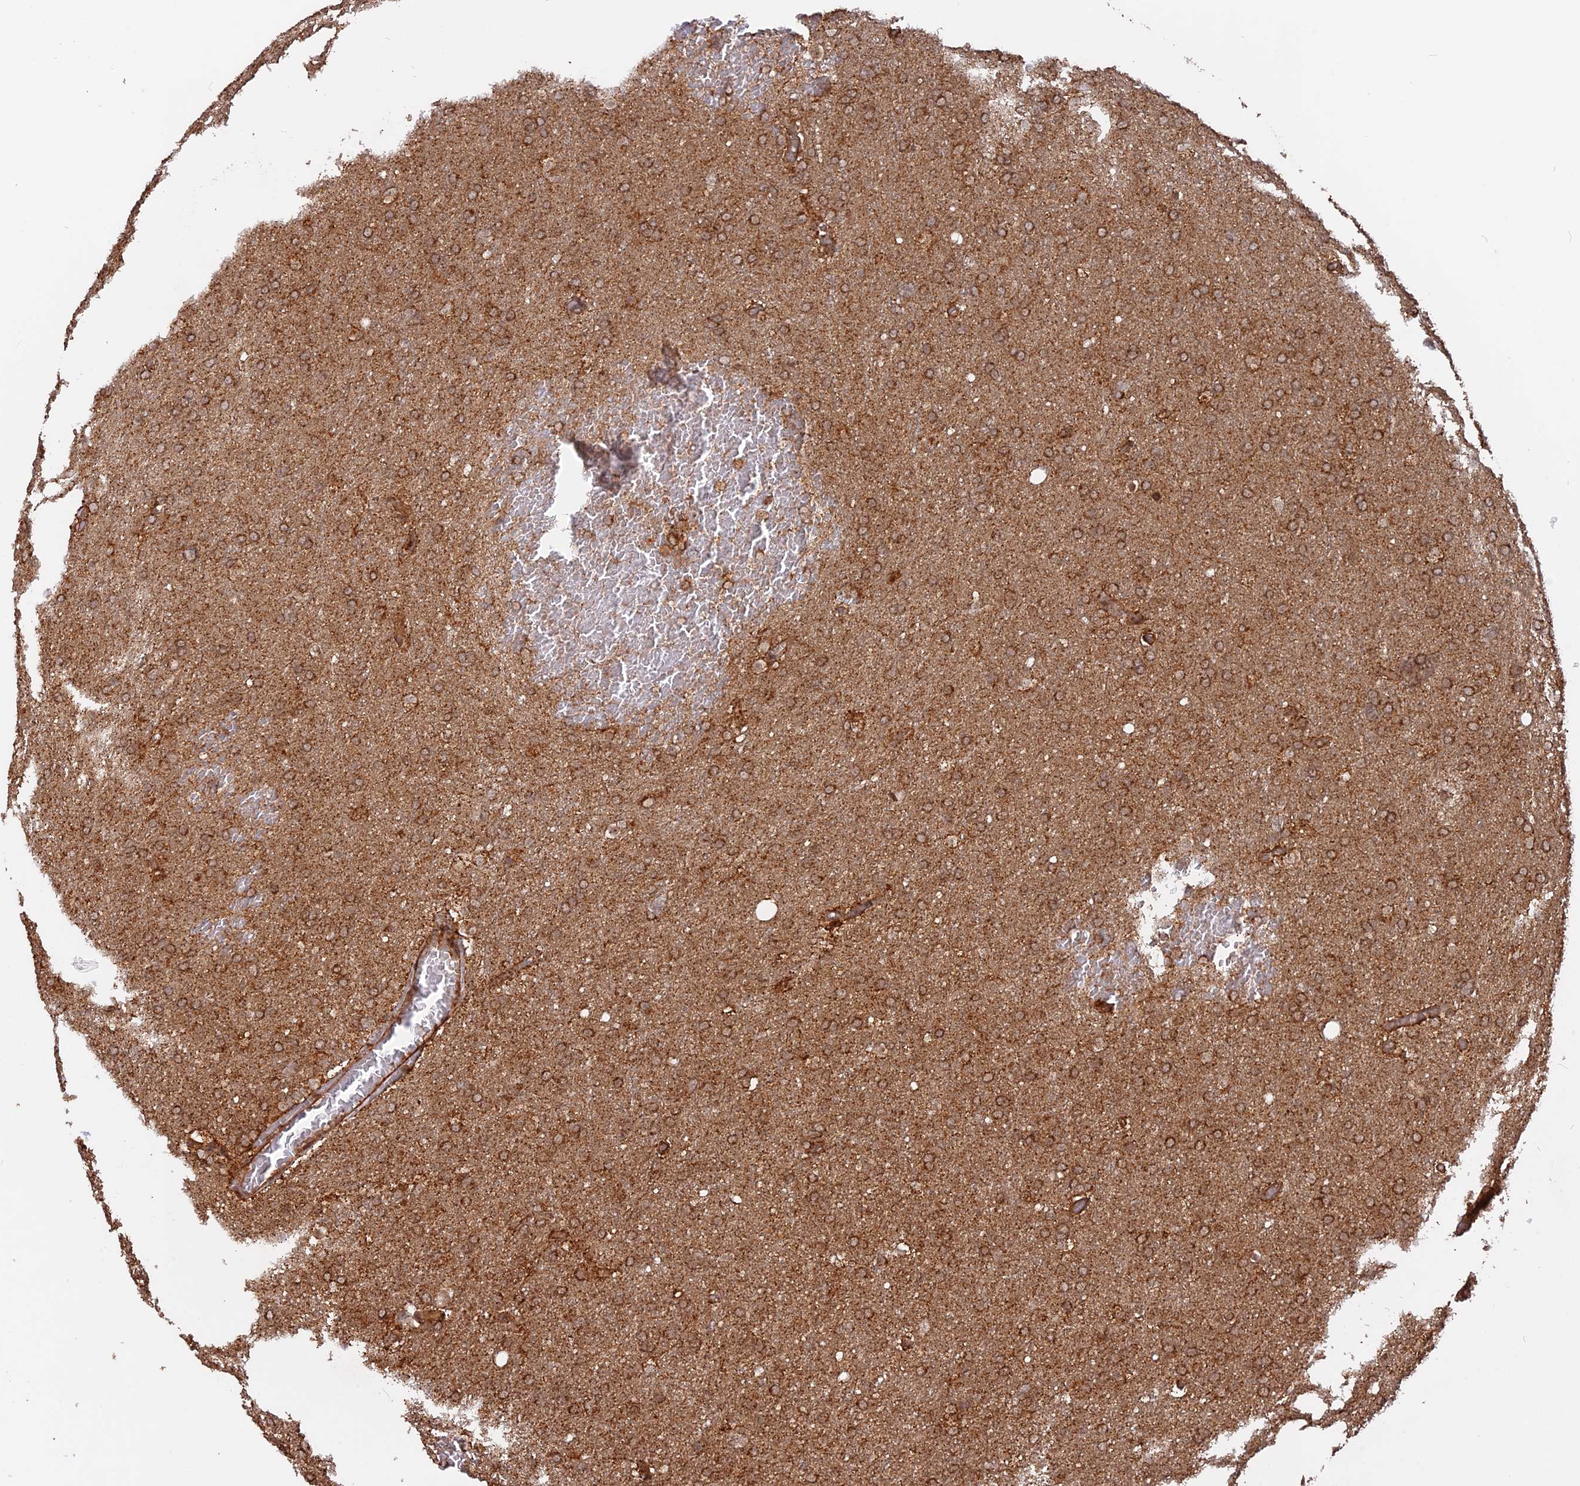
{"staining": {"intensity": "moderate", "quantity": ">75%", "location": "cytoplasmic/membranous"}, "tissue": "glioma", "cell_type": "Tumor cells", "image_type": "cancer", "snomed": [{"axis": "morphology", "description": "Glioma, malignant, High grade"}, {"axis": "topography", "description": "Cerebral cortex"}], "caption": "Immunohistochemical staining of human malignant glioma (high-grade) displays moderate cytoplasmic/membranous protein positivity in about >75% of tumor cells.", "gene": "CCDC174", "patient": {"sex": "female", "age": 36}}